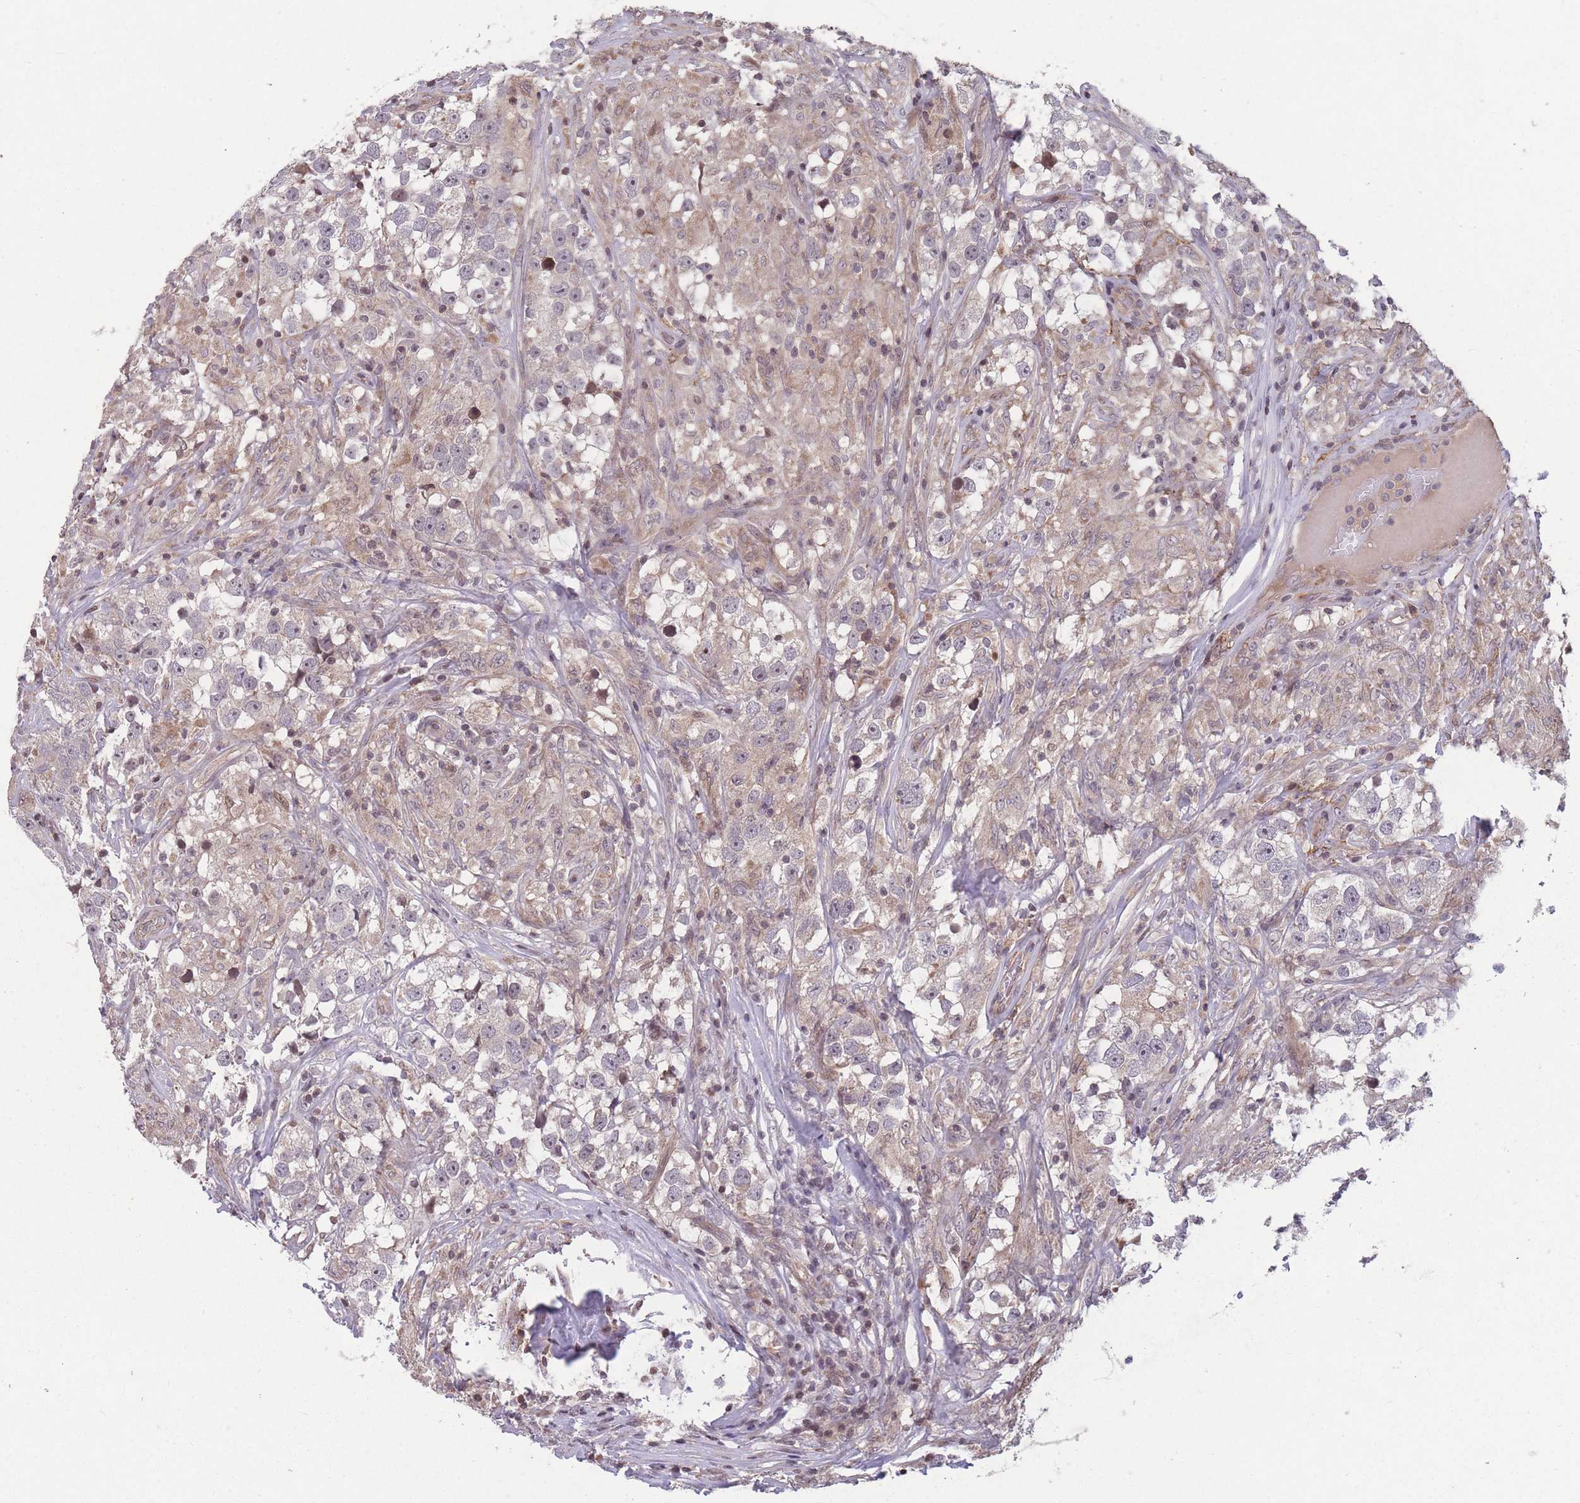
{"staining": {"intensity": "weak", "quantity": "<25%", "location": "cytoplasmic/membranous"}, "tissue": "testis cancer", "cell_type": "Tumor cells", "image_type": "cancer", "snomed": [{"axis": "morphology", "description": "Seminoma, NOS"}, {"axis": "topography", "description": "Testis"}], "caption": "Immunohistochemistry (IHC) photomicrograph of testis cancer stained for a protein (brown), which exhibits no staining in tumor cells.", "gene": "GGT5", "patient": {"sex": "male", "age": 46}}